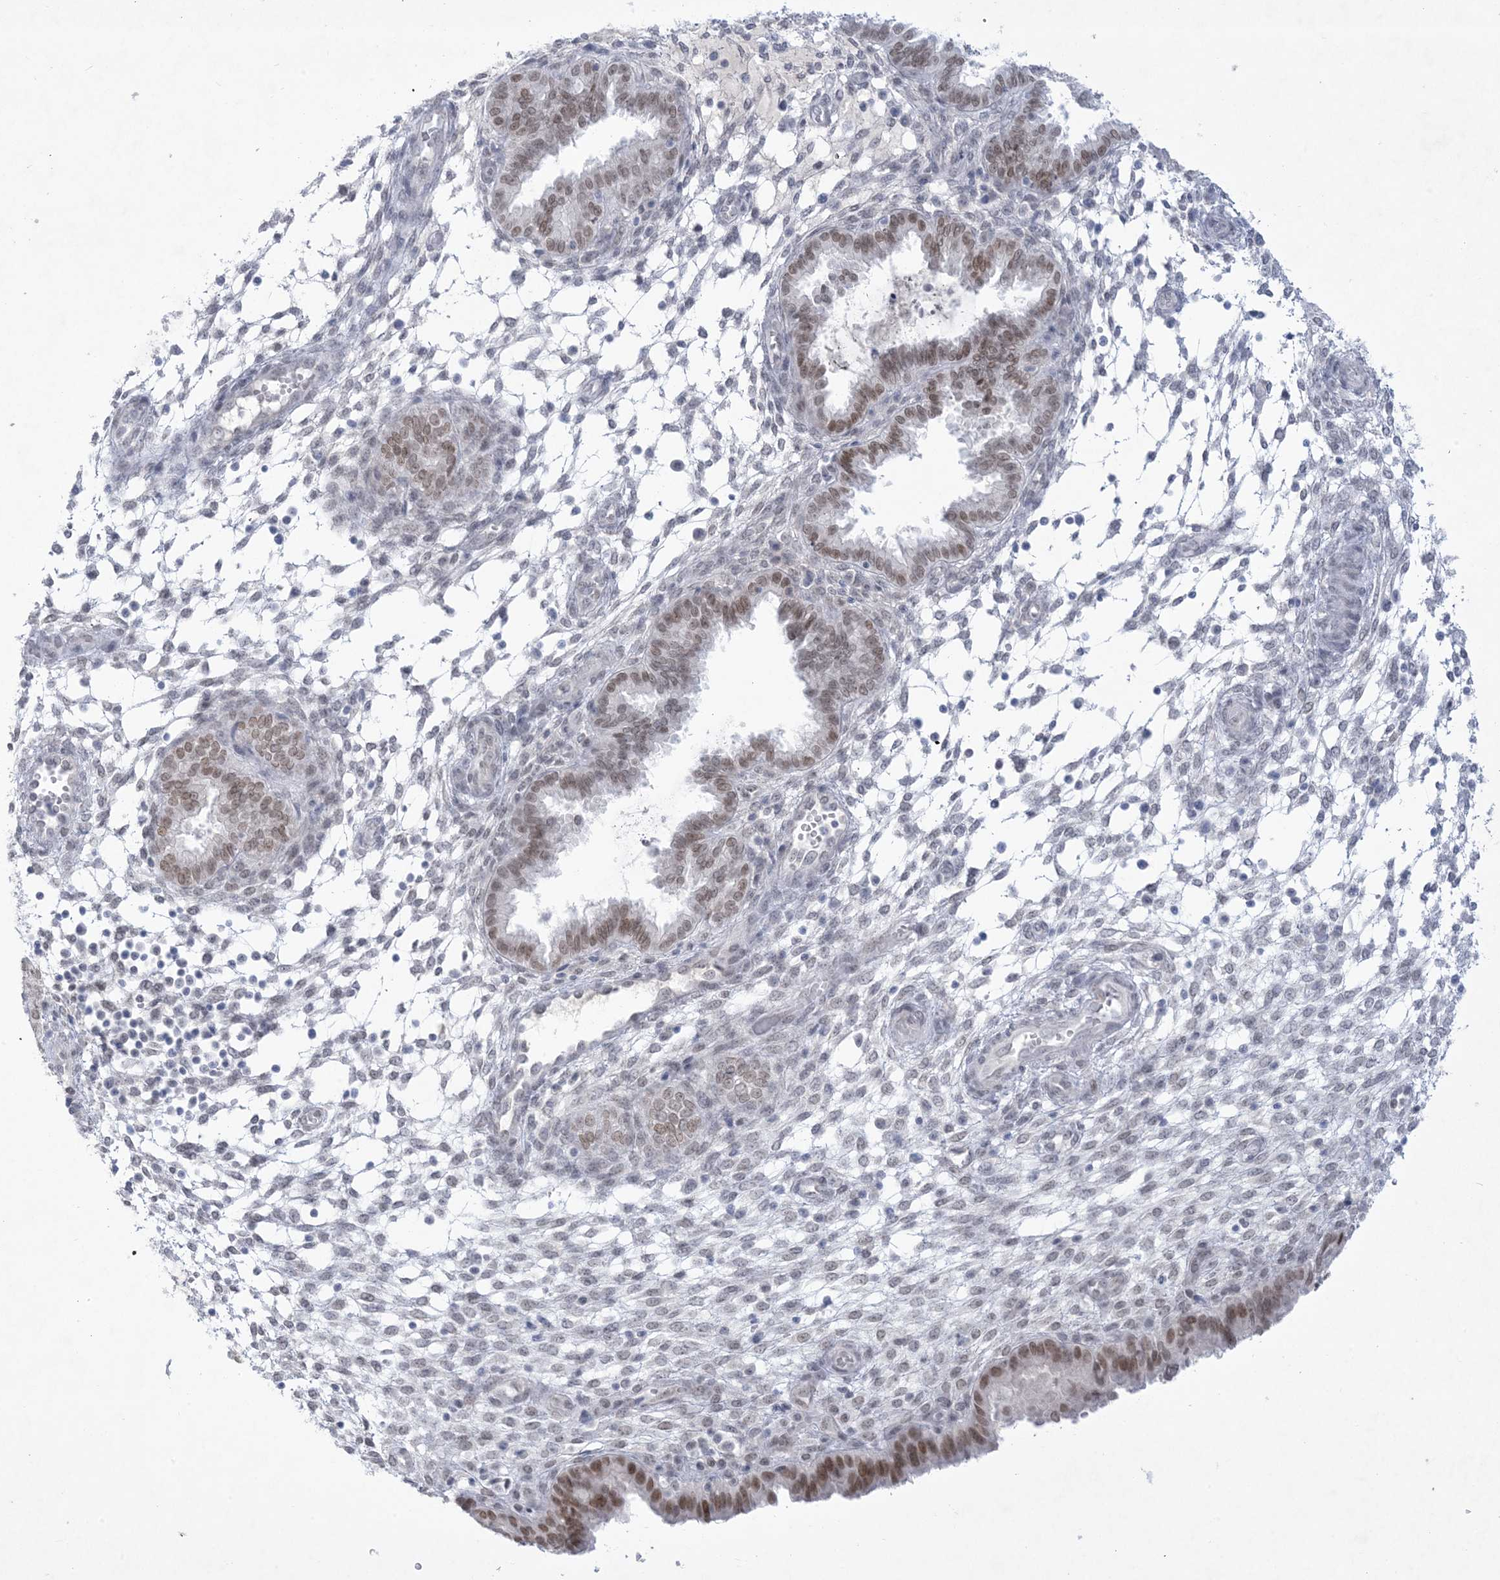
{"staining": {"intensity": "negative", "quantity": "none", "location": "none"}, "tissue": "endometrium", "cell_type": "Cells in endometrial stroma", "image_type": "normal", "snomed": [{"axis": "morphology", "description": "Normal tissue, NOS"}, {"axis": "topography", "description": "Endometrium"}], "caption": "This is a micrograph of IHC staining of normal endometrium, which shows no positivity in cells in endometrial stroma.", "gene": "HOMEZ", "patient": {"sex": "female", "age": 33}}